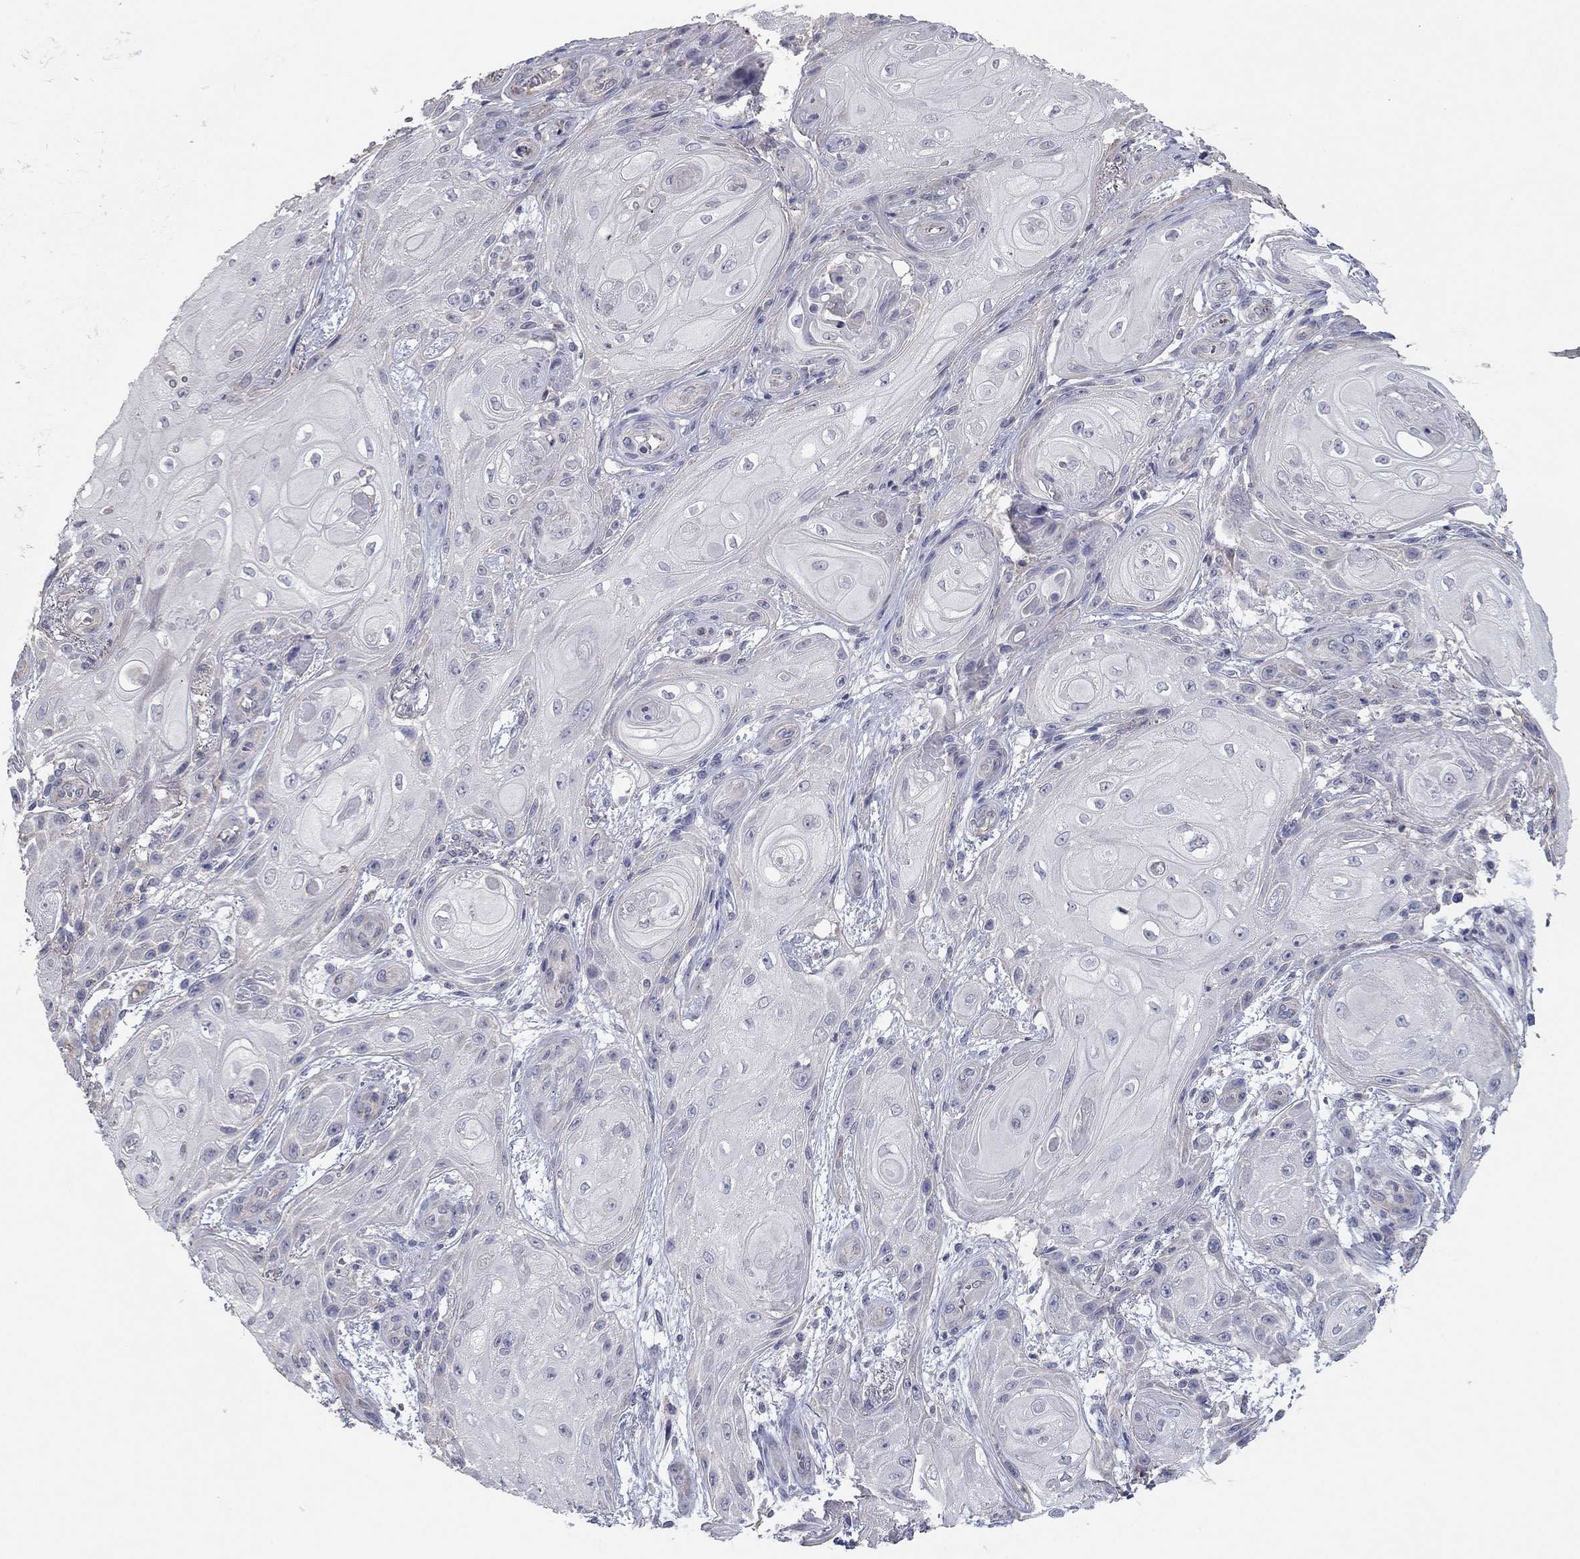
{"staining": {"intensity": "negative", "quantity": "none", "location": "none"}, "tissue": "skin cancer", "cell_type": "Tumor cells", "image_type": "cancer", "snomed": [{"axis": "morphology", "description": "Squamous cell carcinoma, NOS"}, {"axis": "topography", "description": "Skin"}], "caption": "The histopathology image demonstrates no significant expression in tumor cells of squamous cell carcinoma (skin).", "gene": "SEPTIN3", "patient": {"sex": "male", "age": 62}}